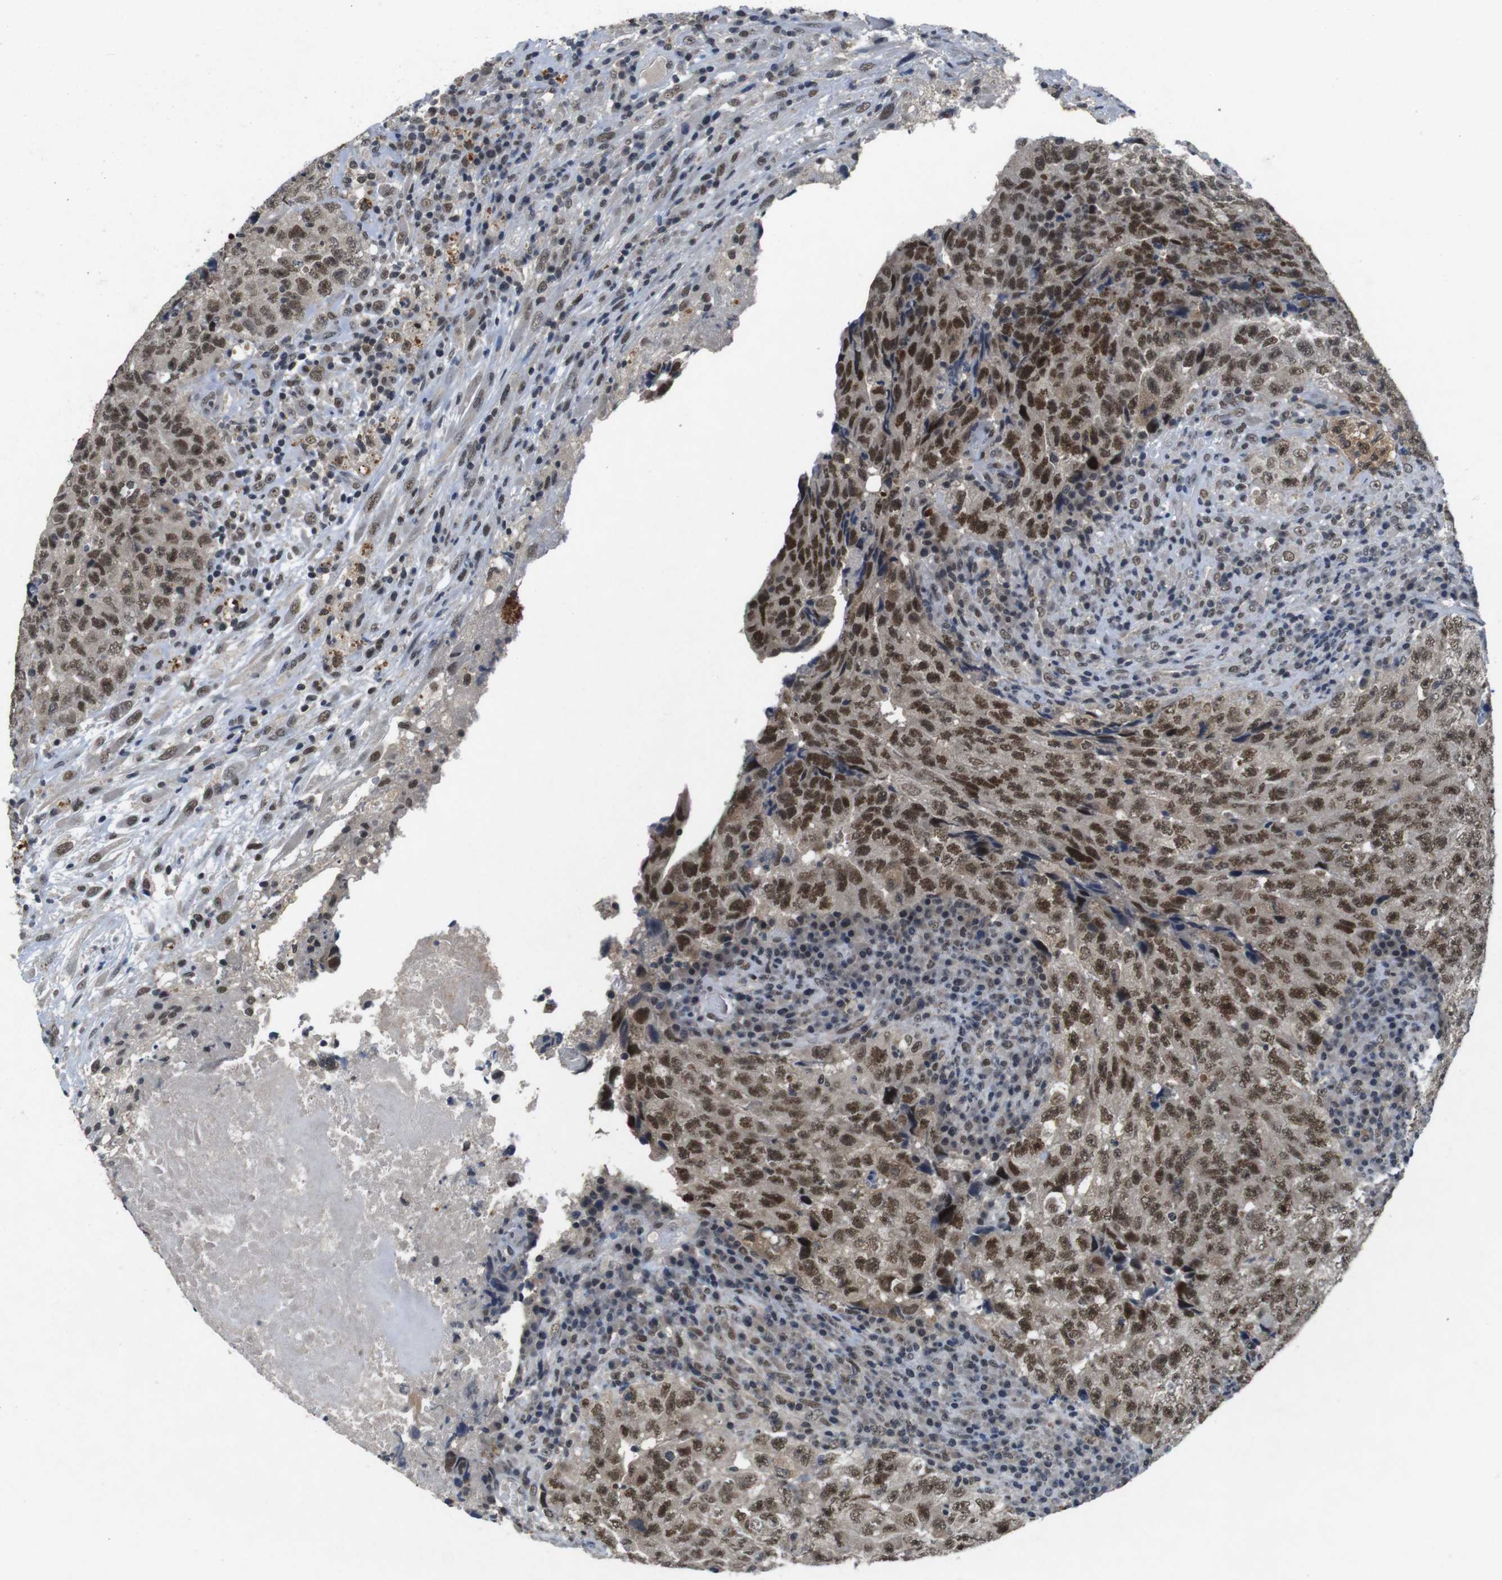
{"staining": {"intensity": "moderate", "quantity": ">75%", "location": "cytoplasmic/membranous,nuclear"}, "tissue": "testis cancer", "cell_type": "Tumor cells", "image_type": "cancer", "snomed": [{"axis": "morphology", "description": "Necrosis, NOS"}, {"axis": "morphology", "description": "Carcinoma, Embryonal, NOS"}, {"axis": "topography", "description": "Testis"}], "caption": "Tumor cells show medium levels of moderate cytoplasmic/membranous and nuclear positivity in about >75% of cells in human testis cancer.", "gene": "USP7", "patient": {"sex": "male", "age": 19}}